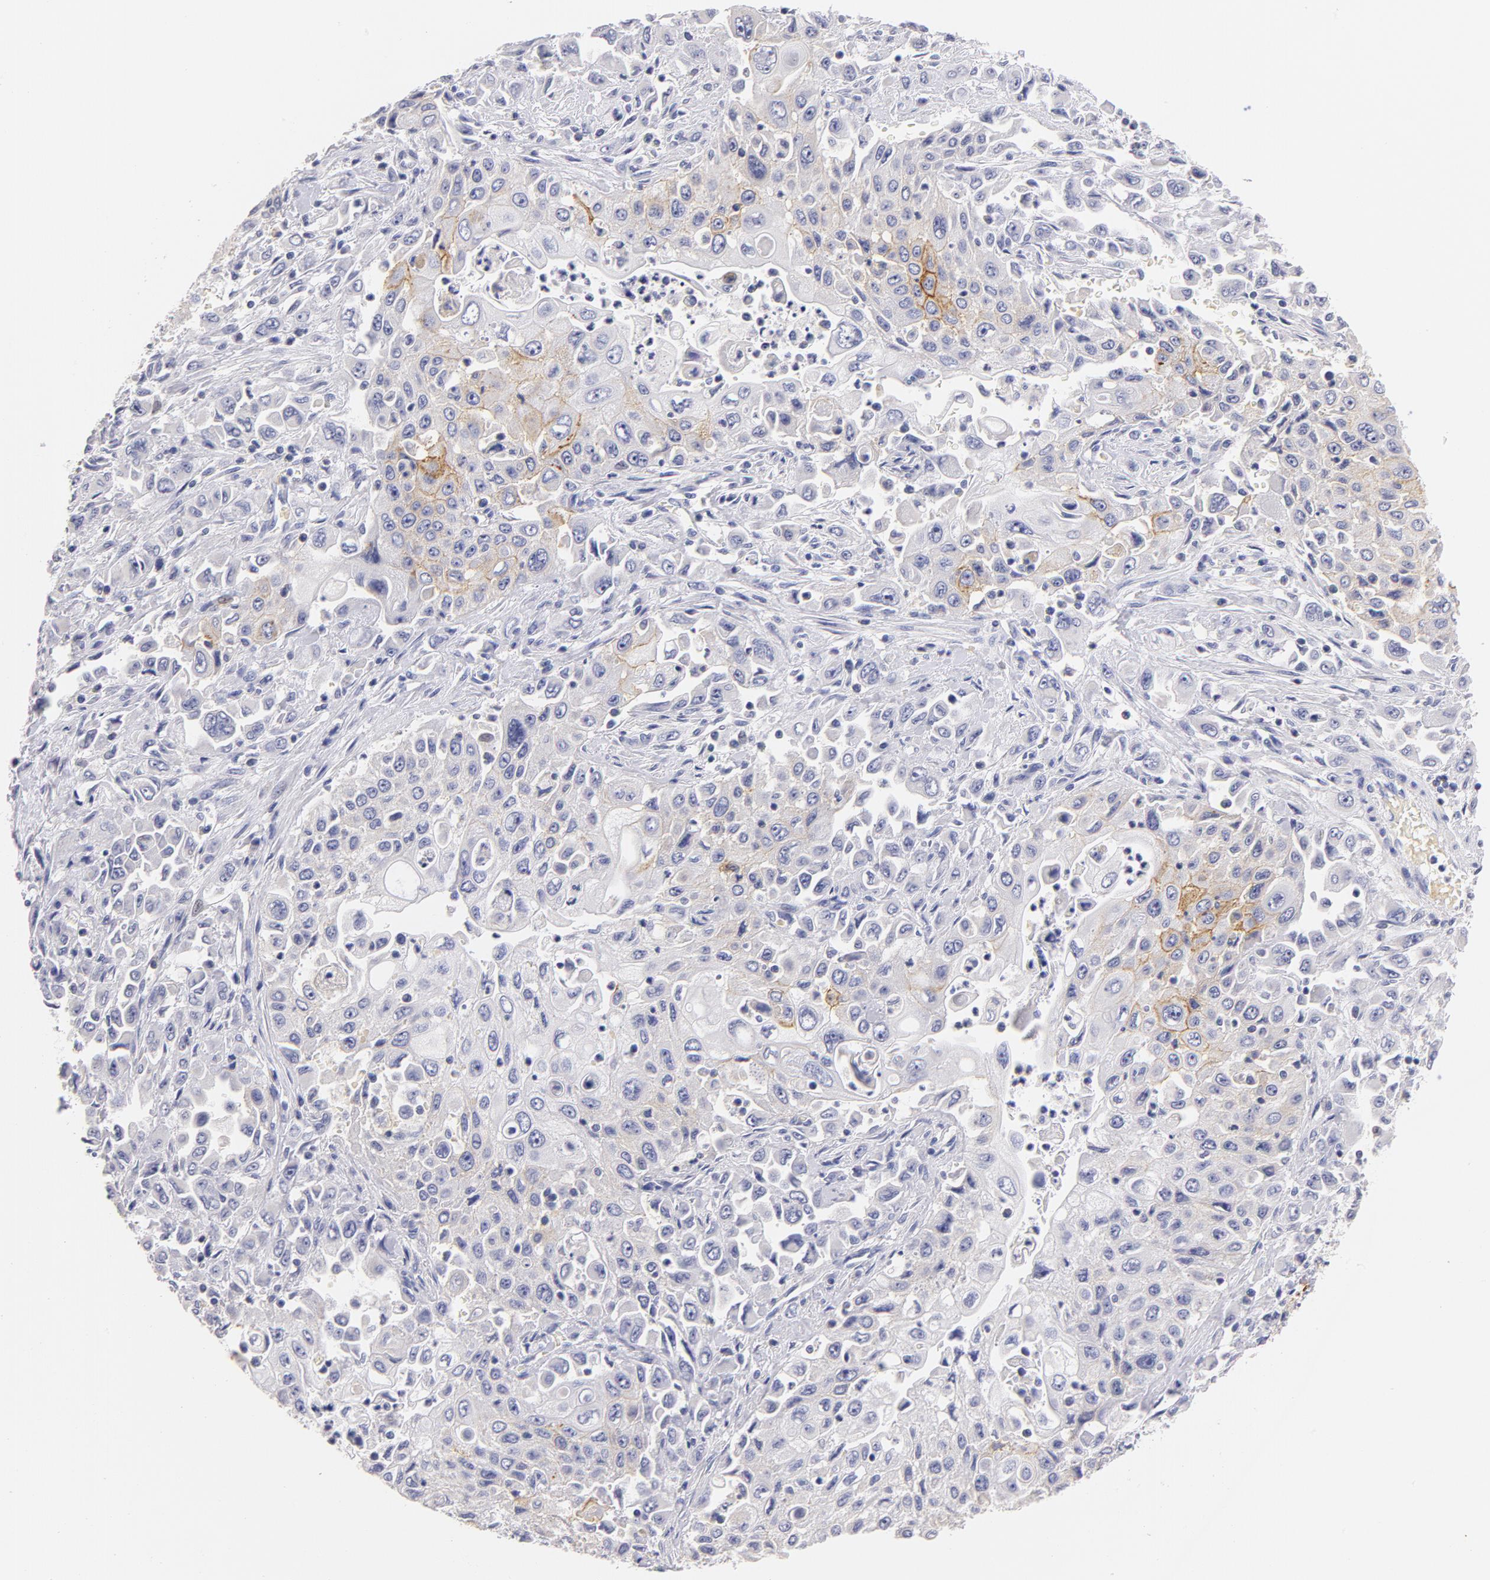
{"staining": {"intensity": "moderate", "quantity": "<25%", "location": "cytoplasmic/membranous"}, "tissue": "pancreatic cancer", "cell_type": "Tumor cells", "image_type": "cancer", "snomed": [{"axis": "morphology", "description": "Adenocarcinoma, NOS"}, {"axis": "topography", "description": "Pancreas"}], "caption": "The histopathology image shows staining of pancreatic adenocarcinoma, revealing moderate cytoplasmic/membranous protein positivity (brown color) within tumor cells. Ihc stains the protein of interest in brown and the nuclei are stained blue.", "gene": "CD44", "patient": {"sex": "male", "age": 70}}